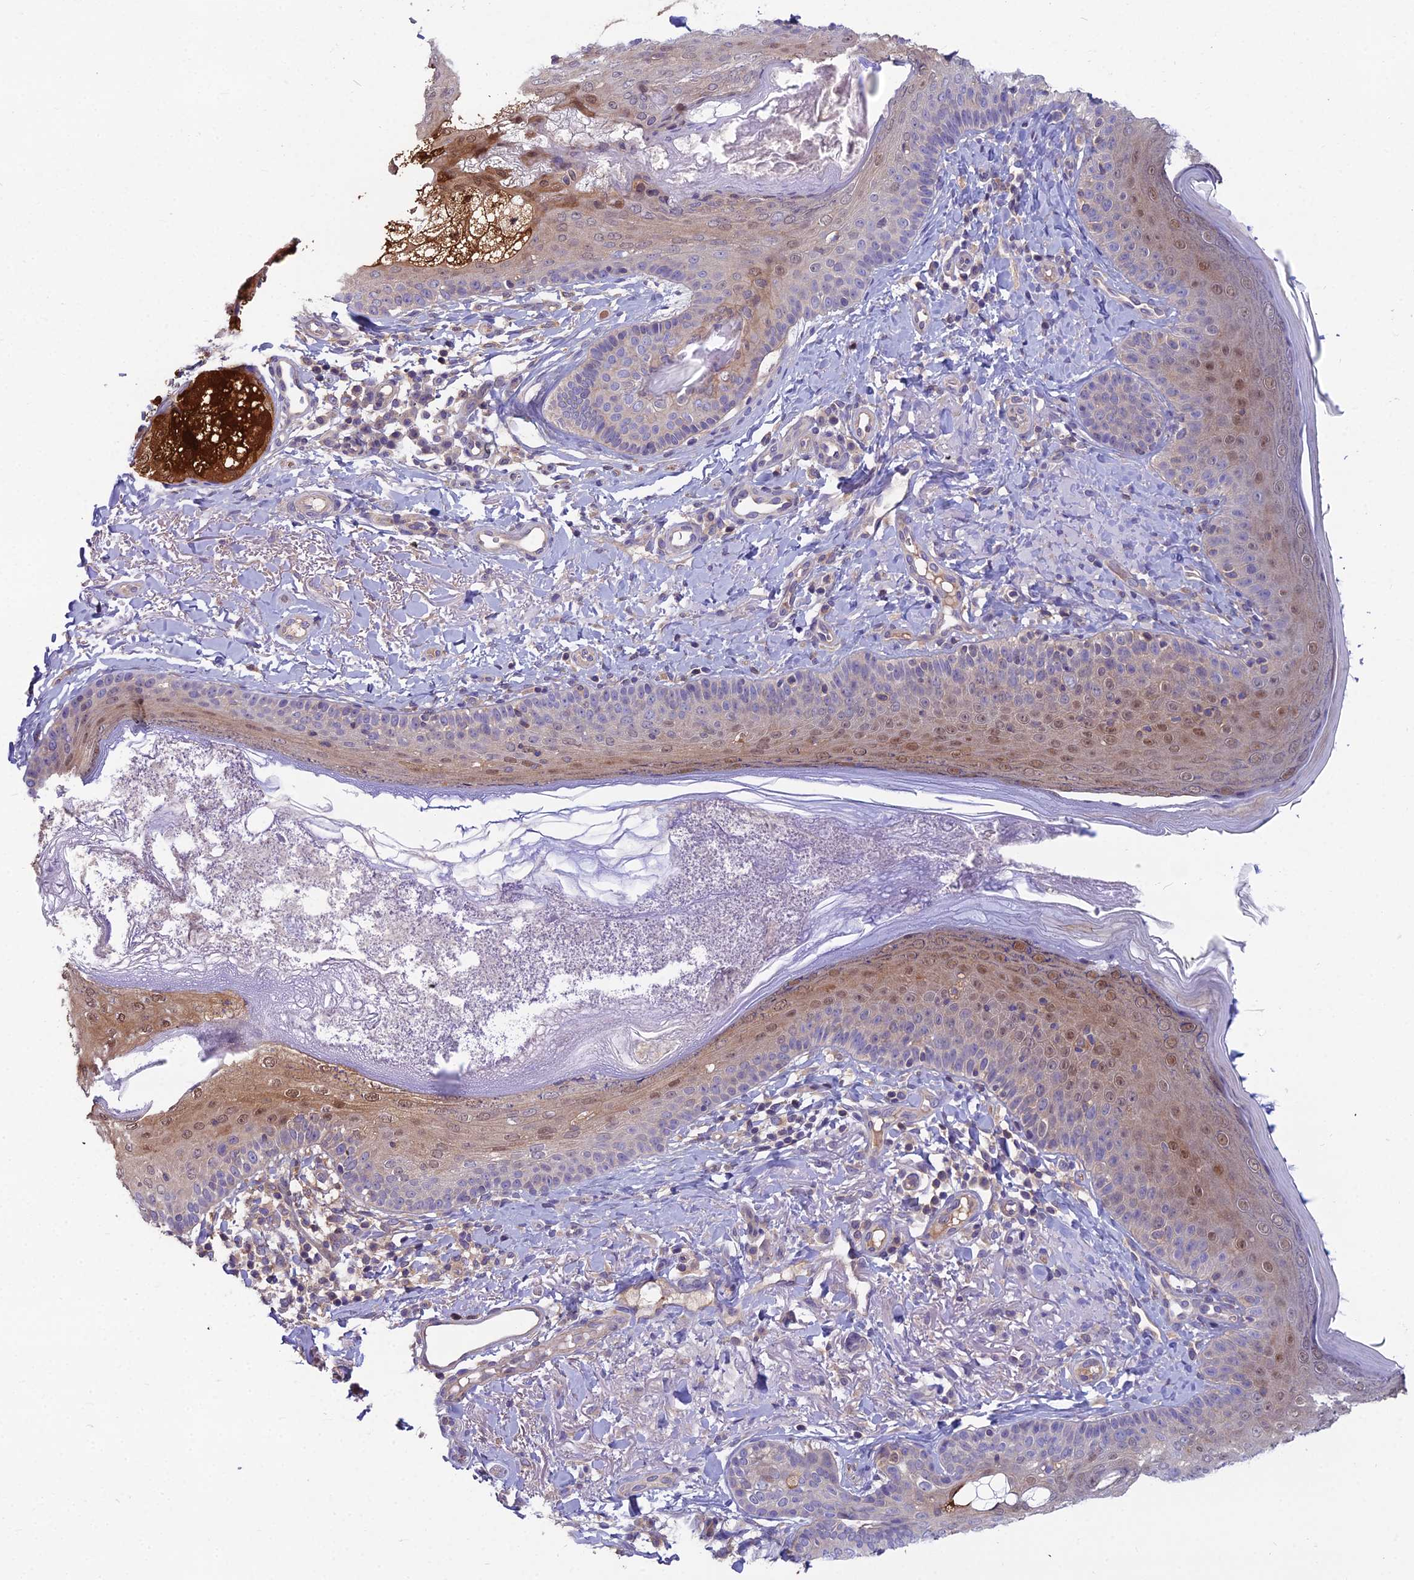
{"staining": {"intensity": "negative", "quantity": "none", "location": "none"}, "tissue": "skin", "cell_type": "Fibroblasts", "image_type": "normal", "snomed": [{"axis": "morphology", "description": "Normal tissue, NOS"}, {"axis": "topography", "description": "Skin"}], "caption": "Fibroblasts are negative for brown protein staining in unremarkable skin. (Stains: DAB IHC with hematoxylin counter stain, Microscopy: brightfield microscopy at high magnification).", "gene": "MVD", "patient": {"sex": "male", "age": 57}}